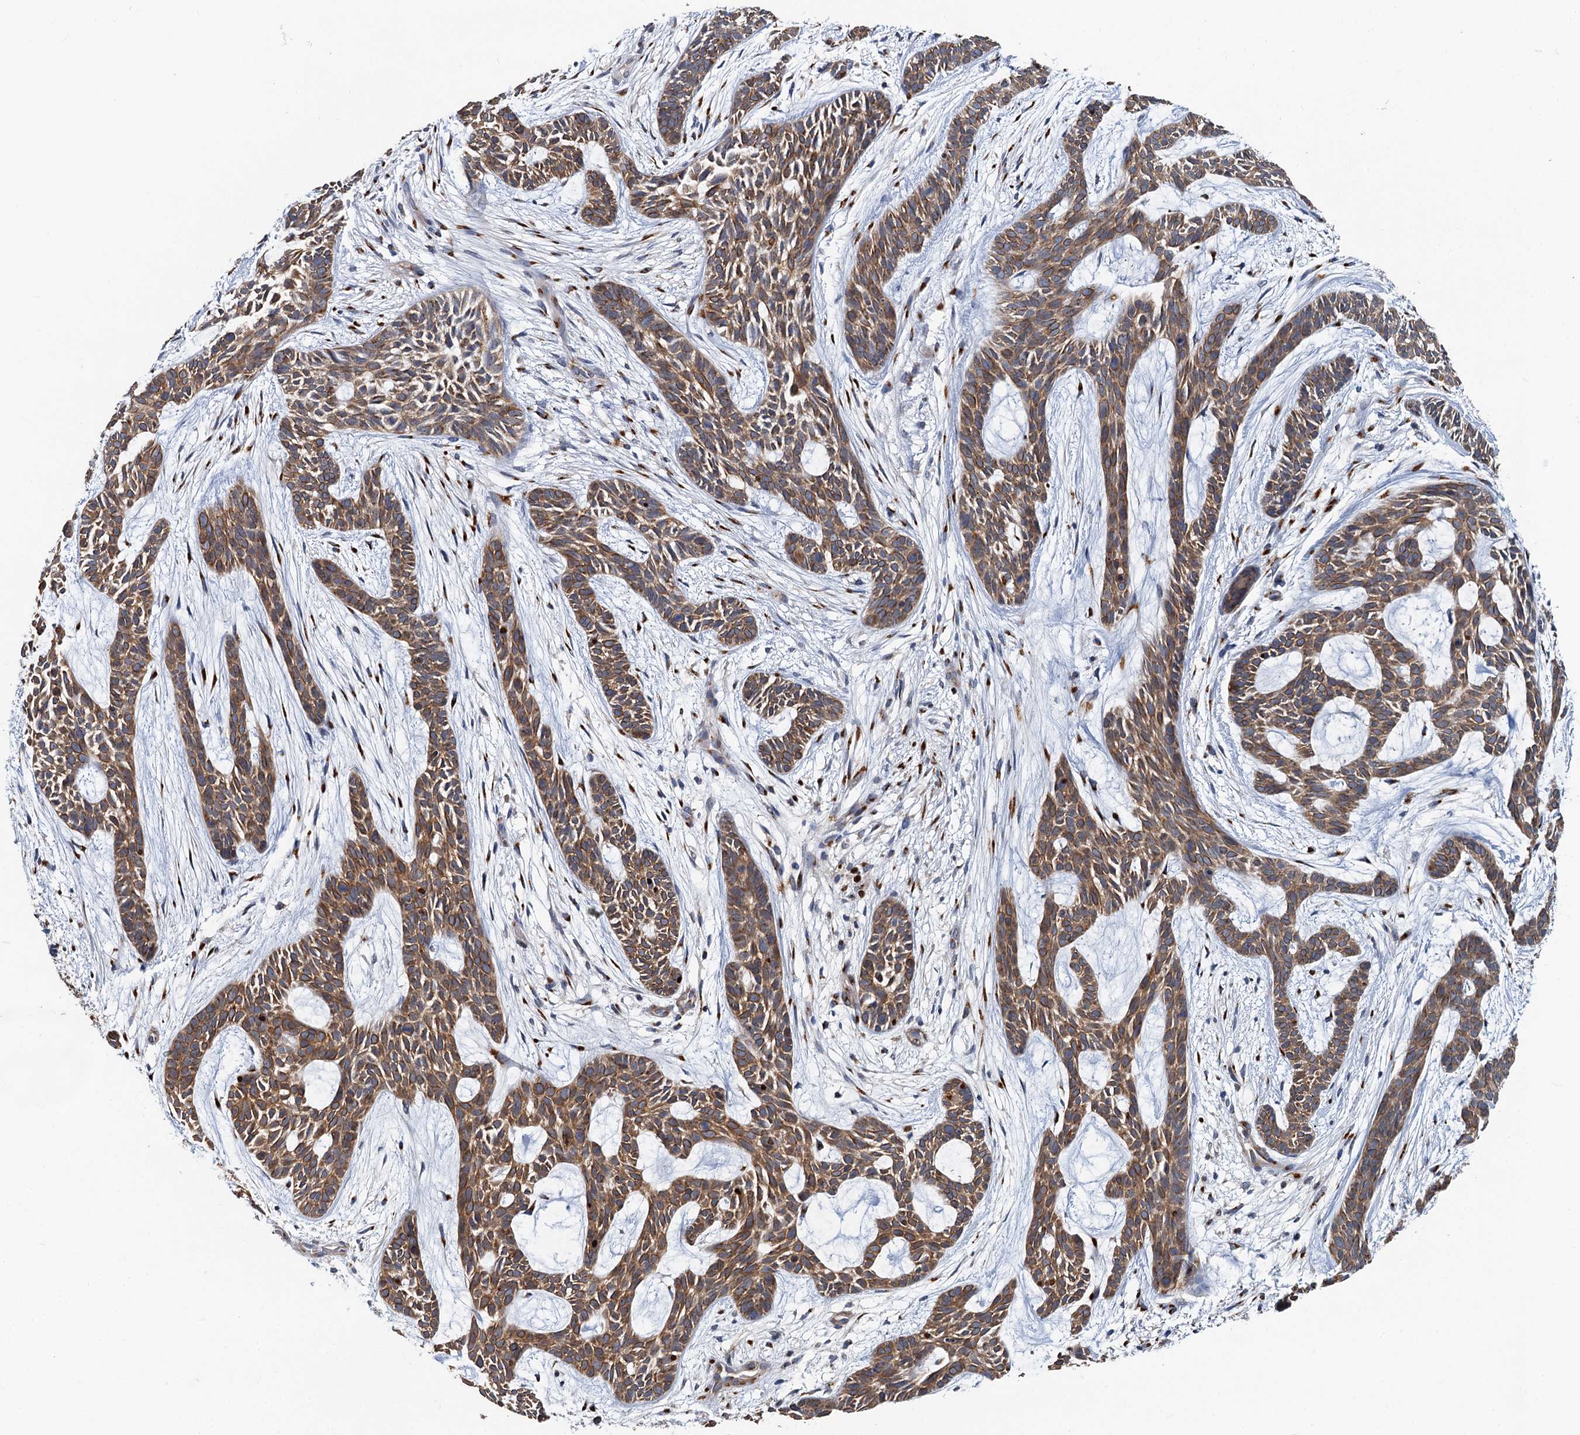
{"staining": {"intensity": "moderate", "quantity": ">75%", "location": "cytoplasmic/membranous"}, "tissue": "skin cancer", "cell_type": "Tumor cells", "image_type": "cancer", "snomed": [{"axis": "morphology", "description": "Basal cell carcinoma"}, {"axis": "topography", "description": "Skin"}], "caption": "Protein staining exhibits moderate cytoplasmic/membranous staining in approximately >75% of tumor cells in skin basal cell carcinoma.", "gene": "BET1L", "patient": {"sex": "male", "age": 89}}